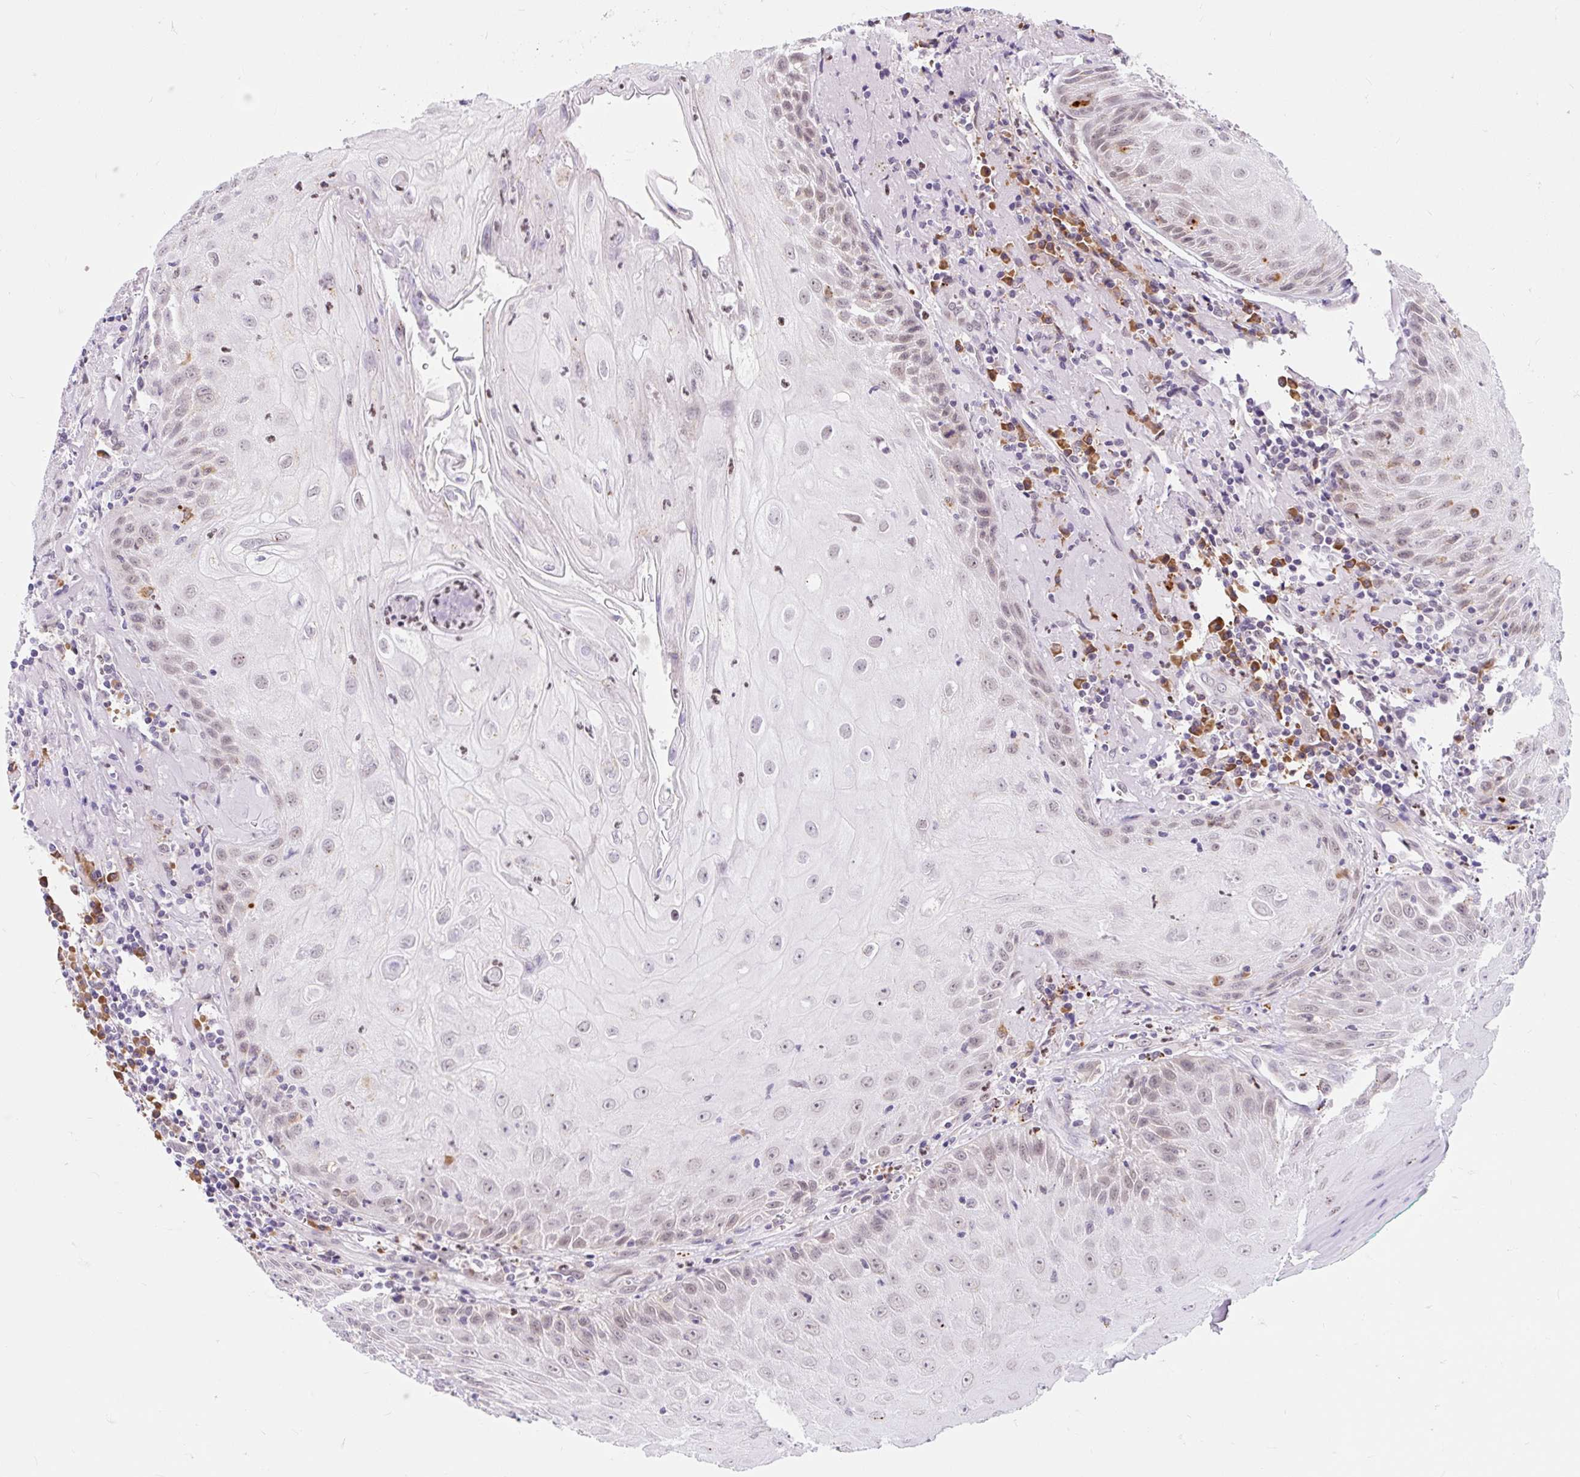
{"staining": {"intensity": "weak", "quantity": "<25%", "location": "nuclear"}, "tissue": "head and neck cancer", "cell_type": "Tumor cells", "image_type": "cancer", "snomed": [{"axis": "morphology", "description": "Normal tissue, NOS"}, {"axis": "morphology", "description": "Squamous cell carcinoma, NOS"}, {"axis": "topography", "description": "Oral tissue"}, {"axis": "topography", "description": "Head-Neck"}], "caption": "High magnification brightfield microscopy of squamous cell carcinoma (head and neck) stained with DAB (brown) and counterstained with hematoxylin (blue): tumor cells show no significant expression.", "gene": "SRSF10", "patient": {"sex": "female", "age": 70}}